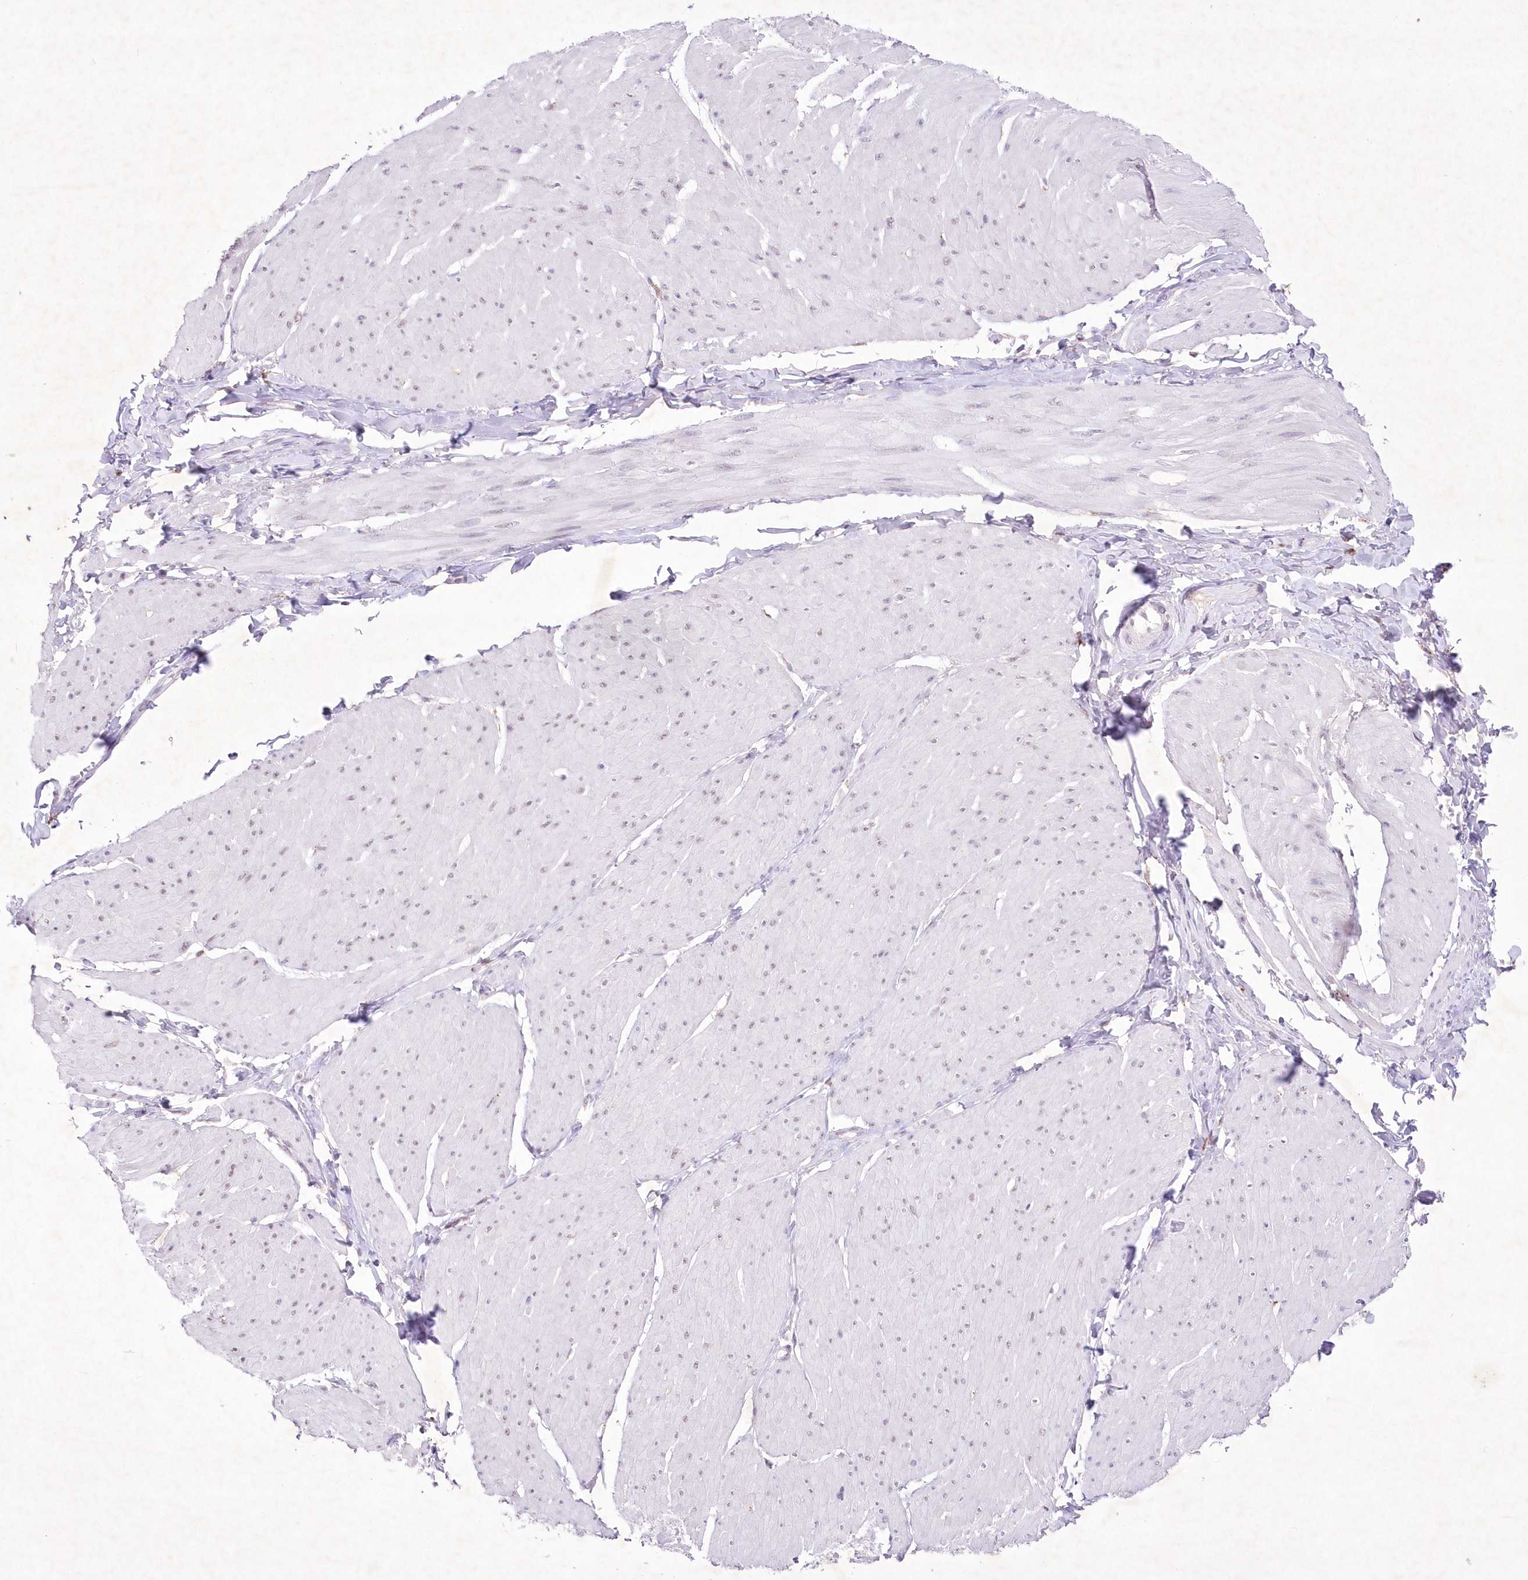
{"staining": {"intensity": "negative", "quantity": "none", "location": "none"}, "tissue": "smooth muscle", "cell_type": "Smooth muscle cells", "image_type": "normal", "snomed": [{"axis": "morphology", "description": "Urothelial carcinoma, High grade"}, {"axis": "topography", "description": "Urinary bladder"}], "caption": "A histopathology image of smooth muscle stained for a protein shows no brown staining in smooth muscle cells. Brightfield microscopy of IHC stained with DAB (3,3'-diaminobenzidine) (brown) and hematoxylin (blue), captured at high magnification.", "gene": "ENSG00000275740", "patient": {"sex": "male", "age": 46}}